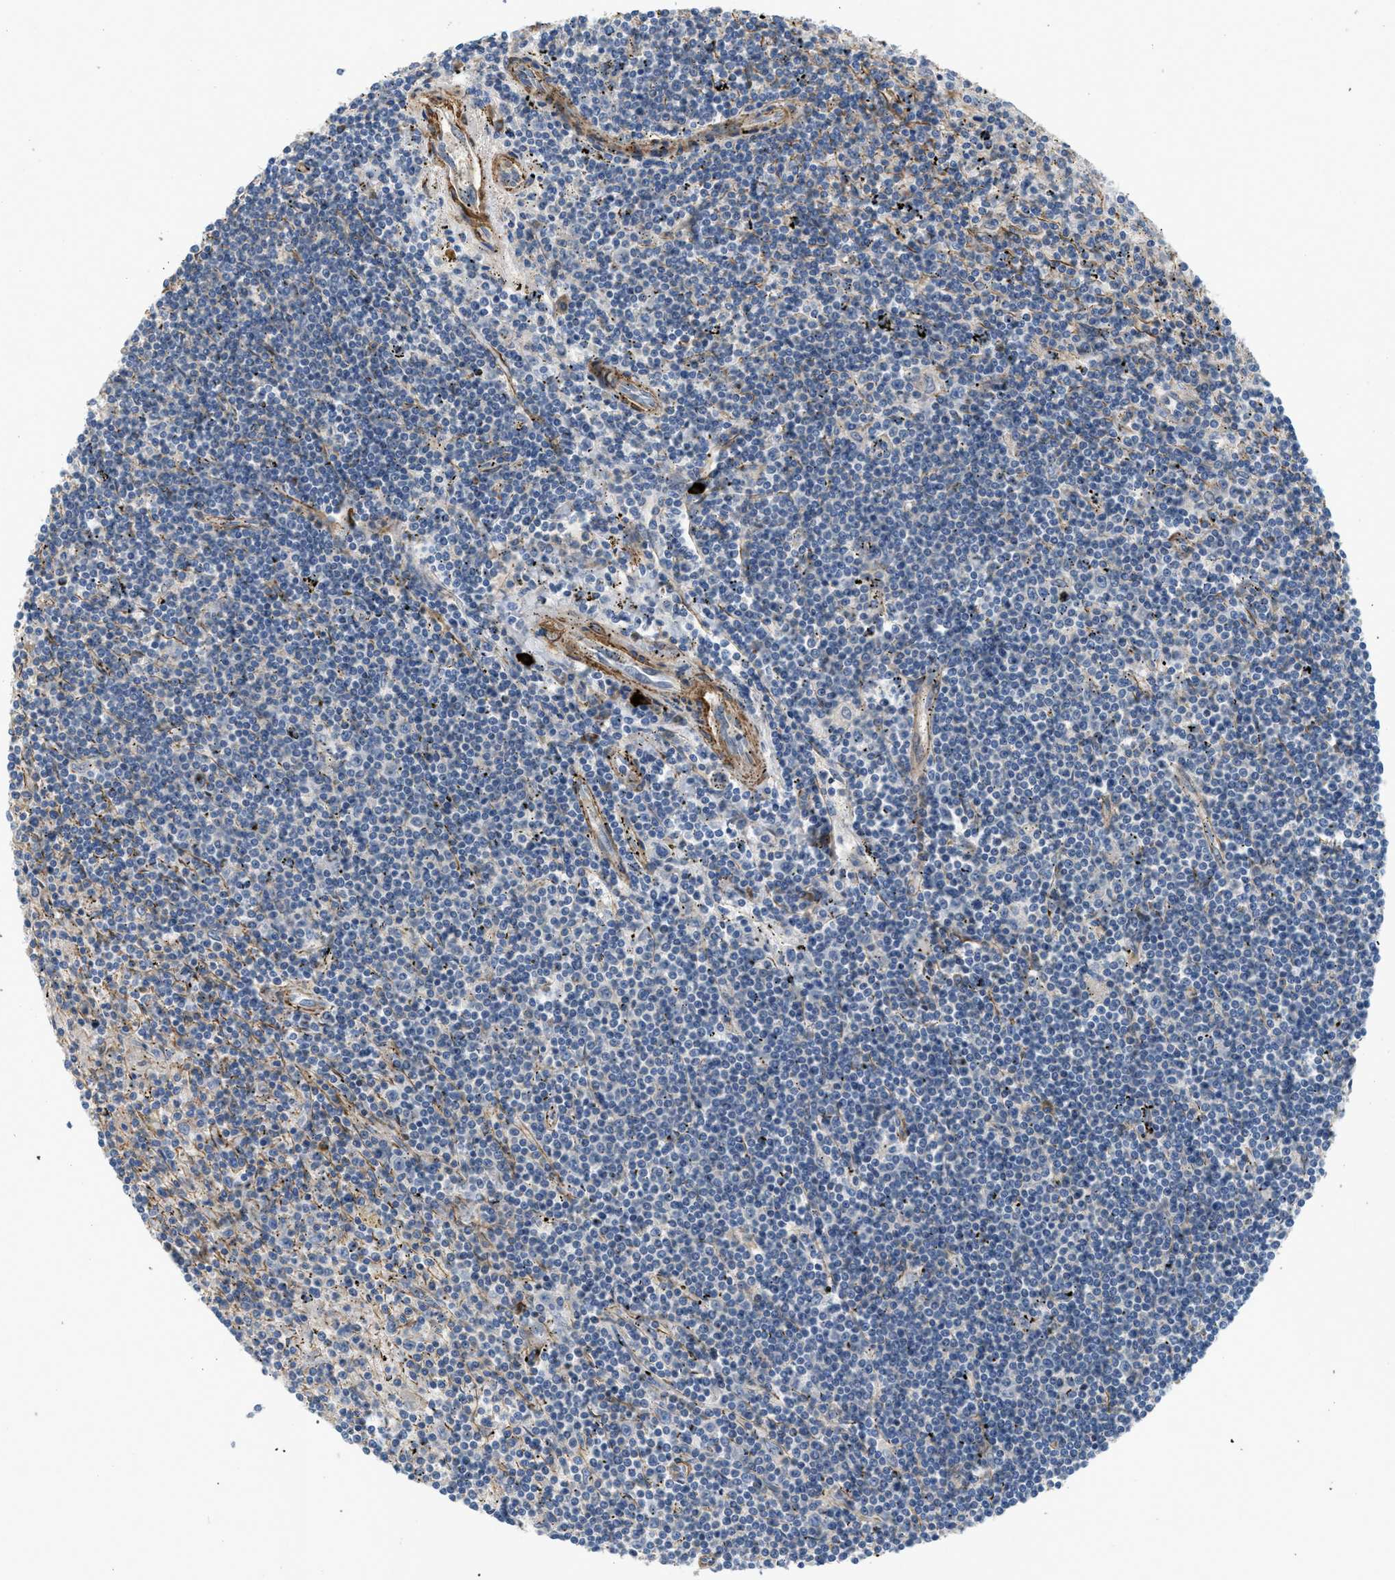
{"staining": {"intensity": "negative", "quantity": "none", "location": "none"}, "tissue": "lymphoma", "cell_type": "Tumor cells", "image_type": "cancer", "snomed": [{"axis": "morphology", "description": "Malignant lymphoma, non-Hodgkin's type, Low grade"}, {"axis": "topography", "description": "Spleen"}], "caption": "Immunohistochemistry (IHC) of human lymphoma shows no positivity in tumor cells.", "gene": "BMPR1A", "patient": {"sex": "male", "age": 76}}